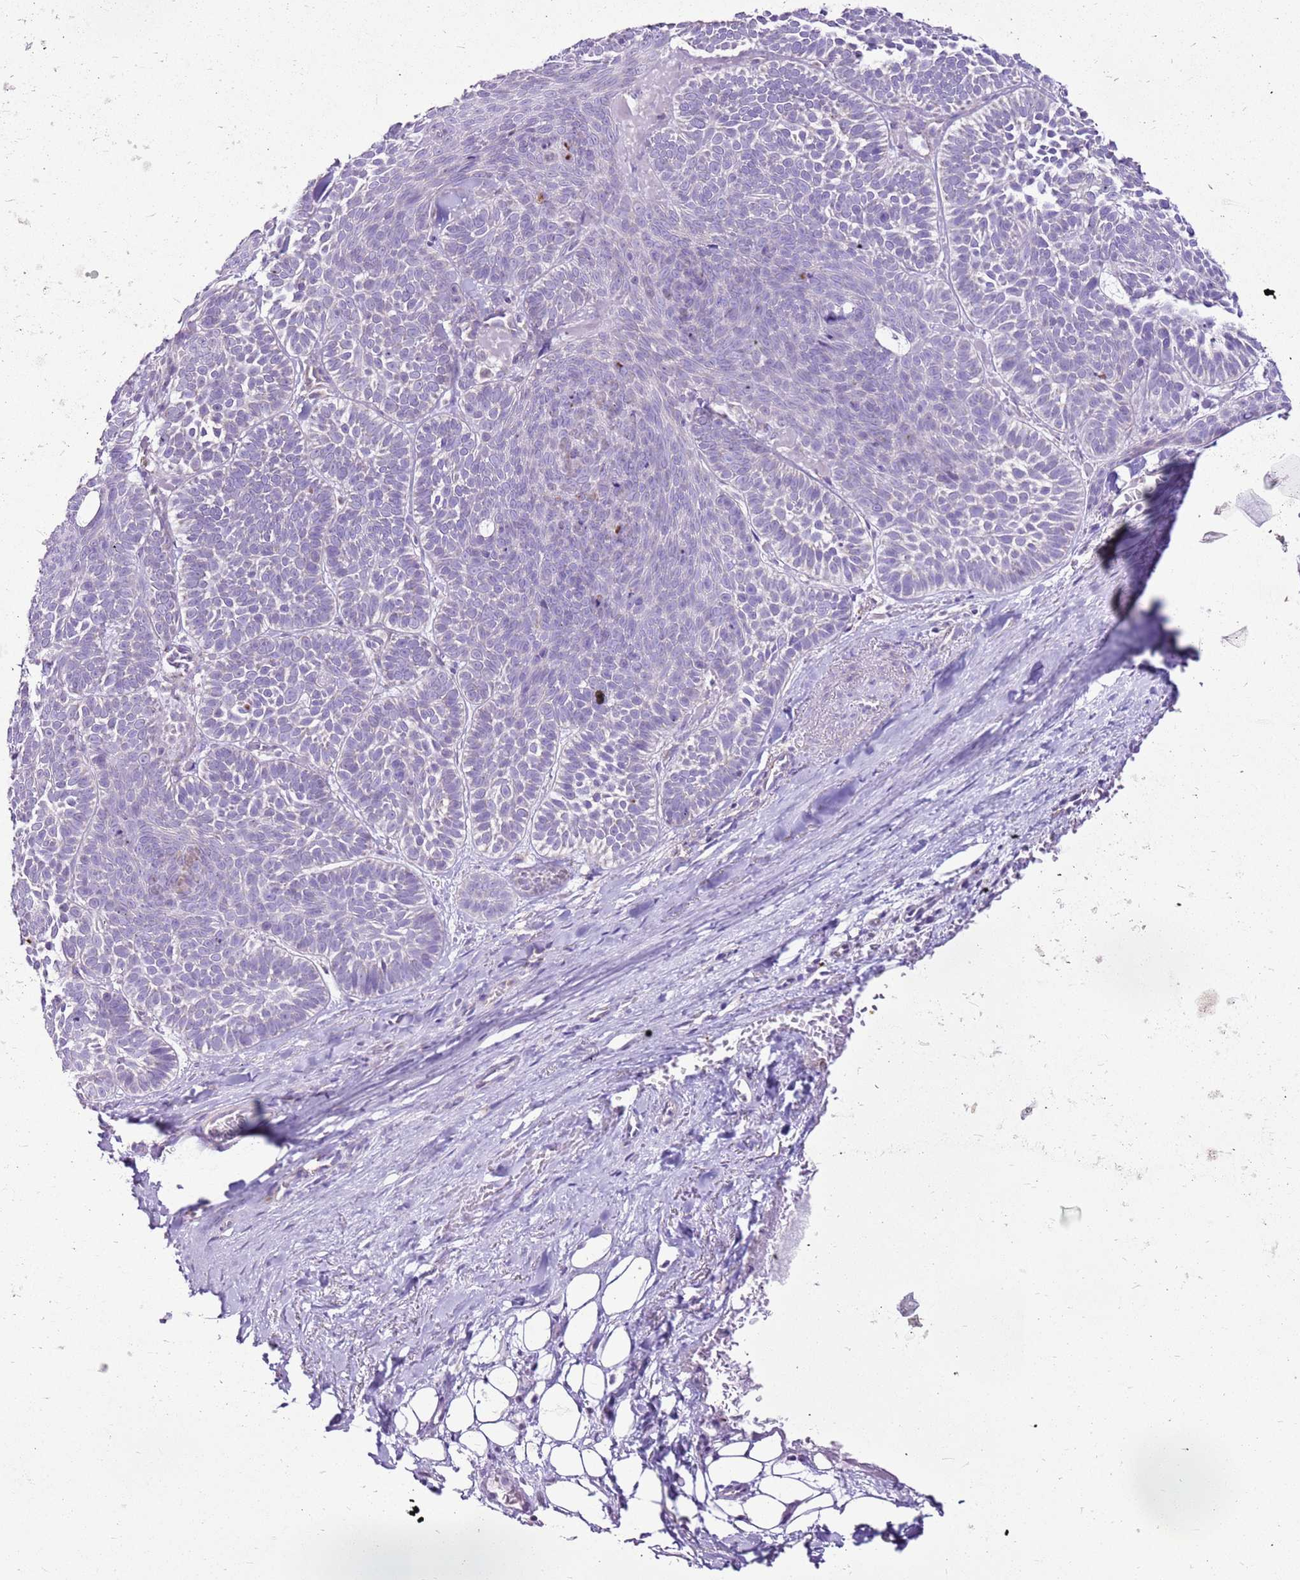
{"staining": {"intensity": "negative", "quantity": "none", "location": "none"}, "tissue": "skin cancer", "cell_type": "Tumor cells", "image_type": "cancer", "snomed": [{"axis": "morphology", "description": "Basal cell carcinoma"}, {"axis": "topography", "description": "Skin"}], "caption": "This is a histopathology image of IHC staining of basal cell carcinoma (skin), which shows no expression in tumor cells.", "gene": "MRPL36", "patient": {"sex": "male", "age": 85}}